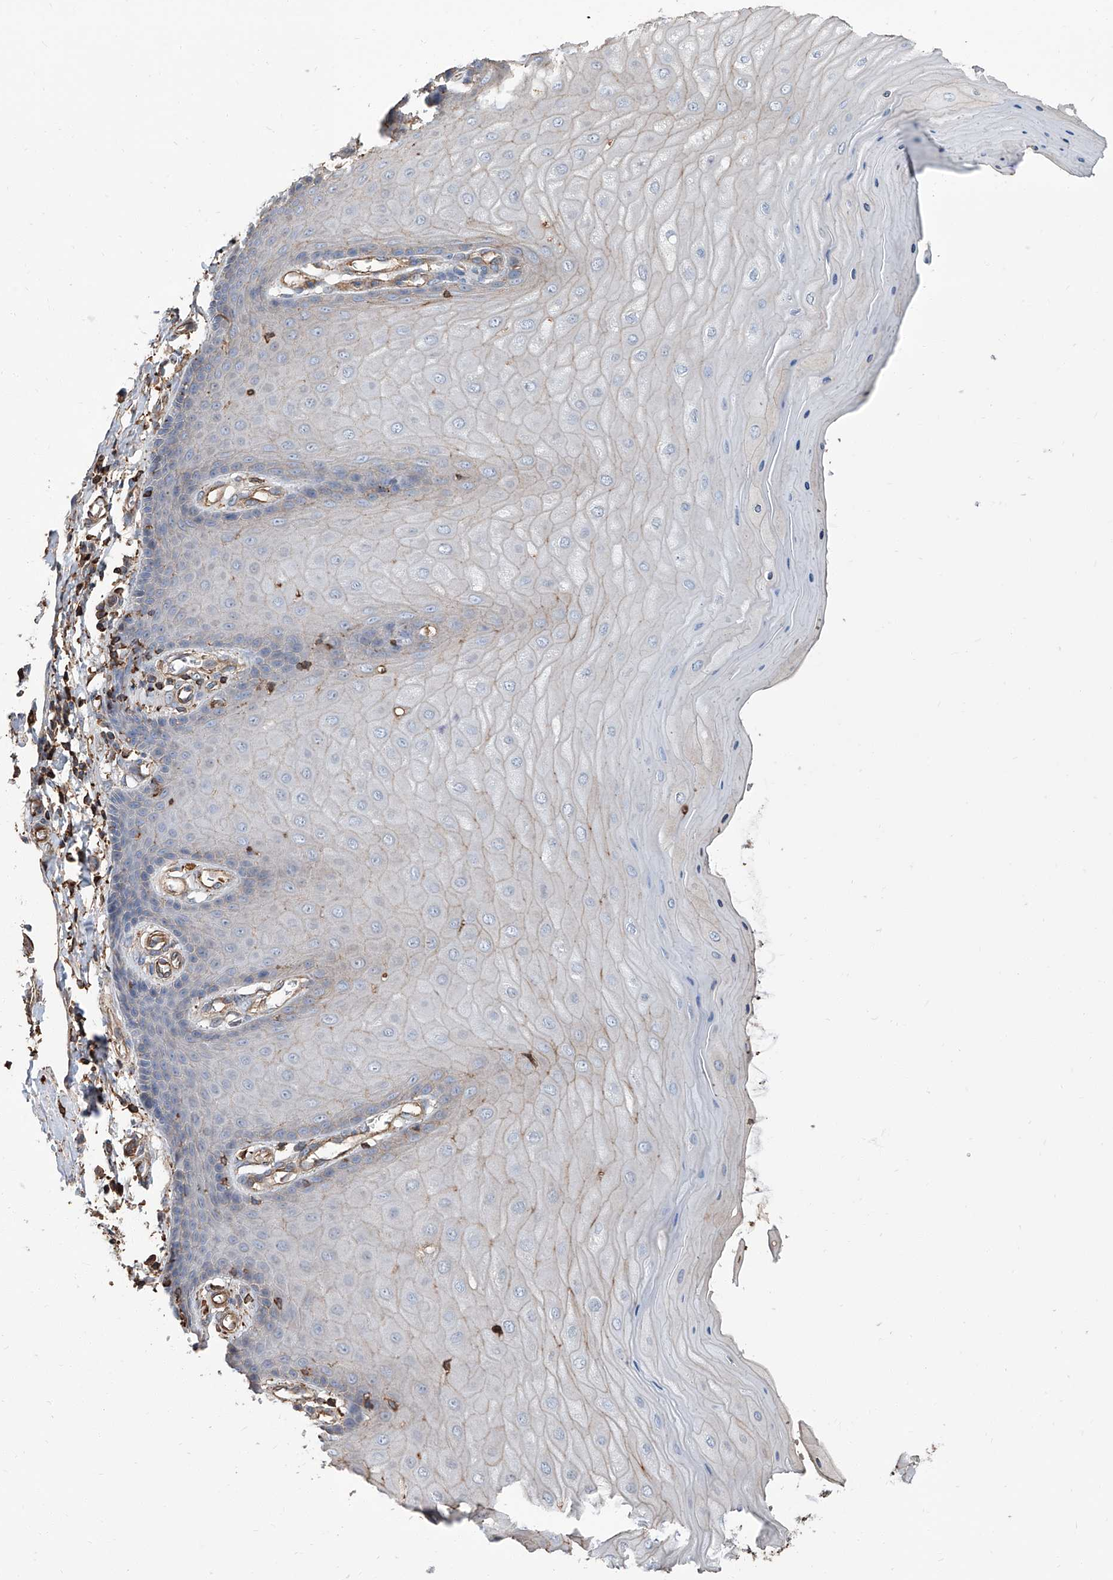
{"staining": {"intensity": "weak", "quantity": "<25%", "location": "cytoplasmic/membranous"}, "tissue": "cervix", "cell_type": "Glandular cells", "image_type": "normal", "snomed": [{"axis": "morphology", "description": "Normal tissue, NOS"}, {"axis": "topography", "description": "Cervix"}], "caption": "The micrograph reveals no staining of glandular cells in normal cervix. Brightfield microscopy of immunohistochemistry stained with DAB (3,3'-diaminobenzidine) (brown) and hematoxylin (blue), captured at high magnification.", "gene": "PIEZO2", "patient": {"sex": "female", "age": 55}}